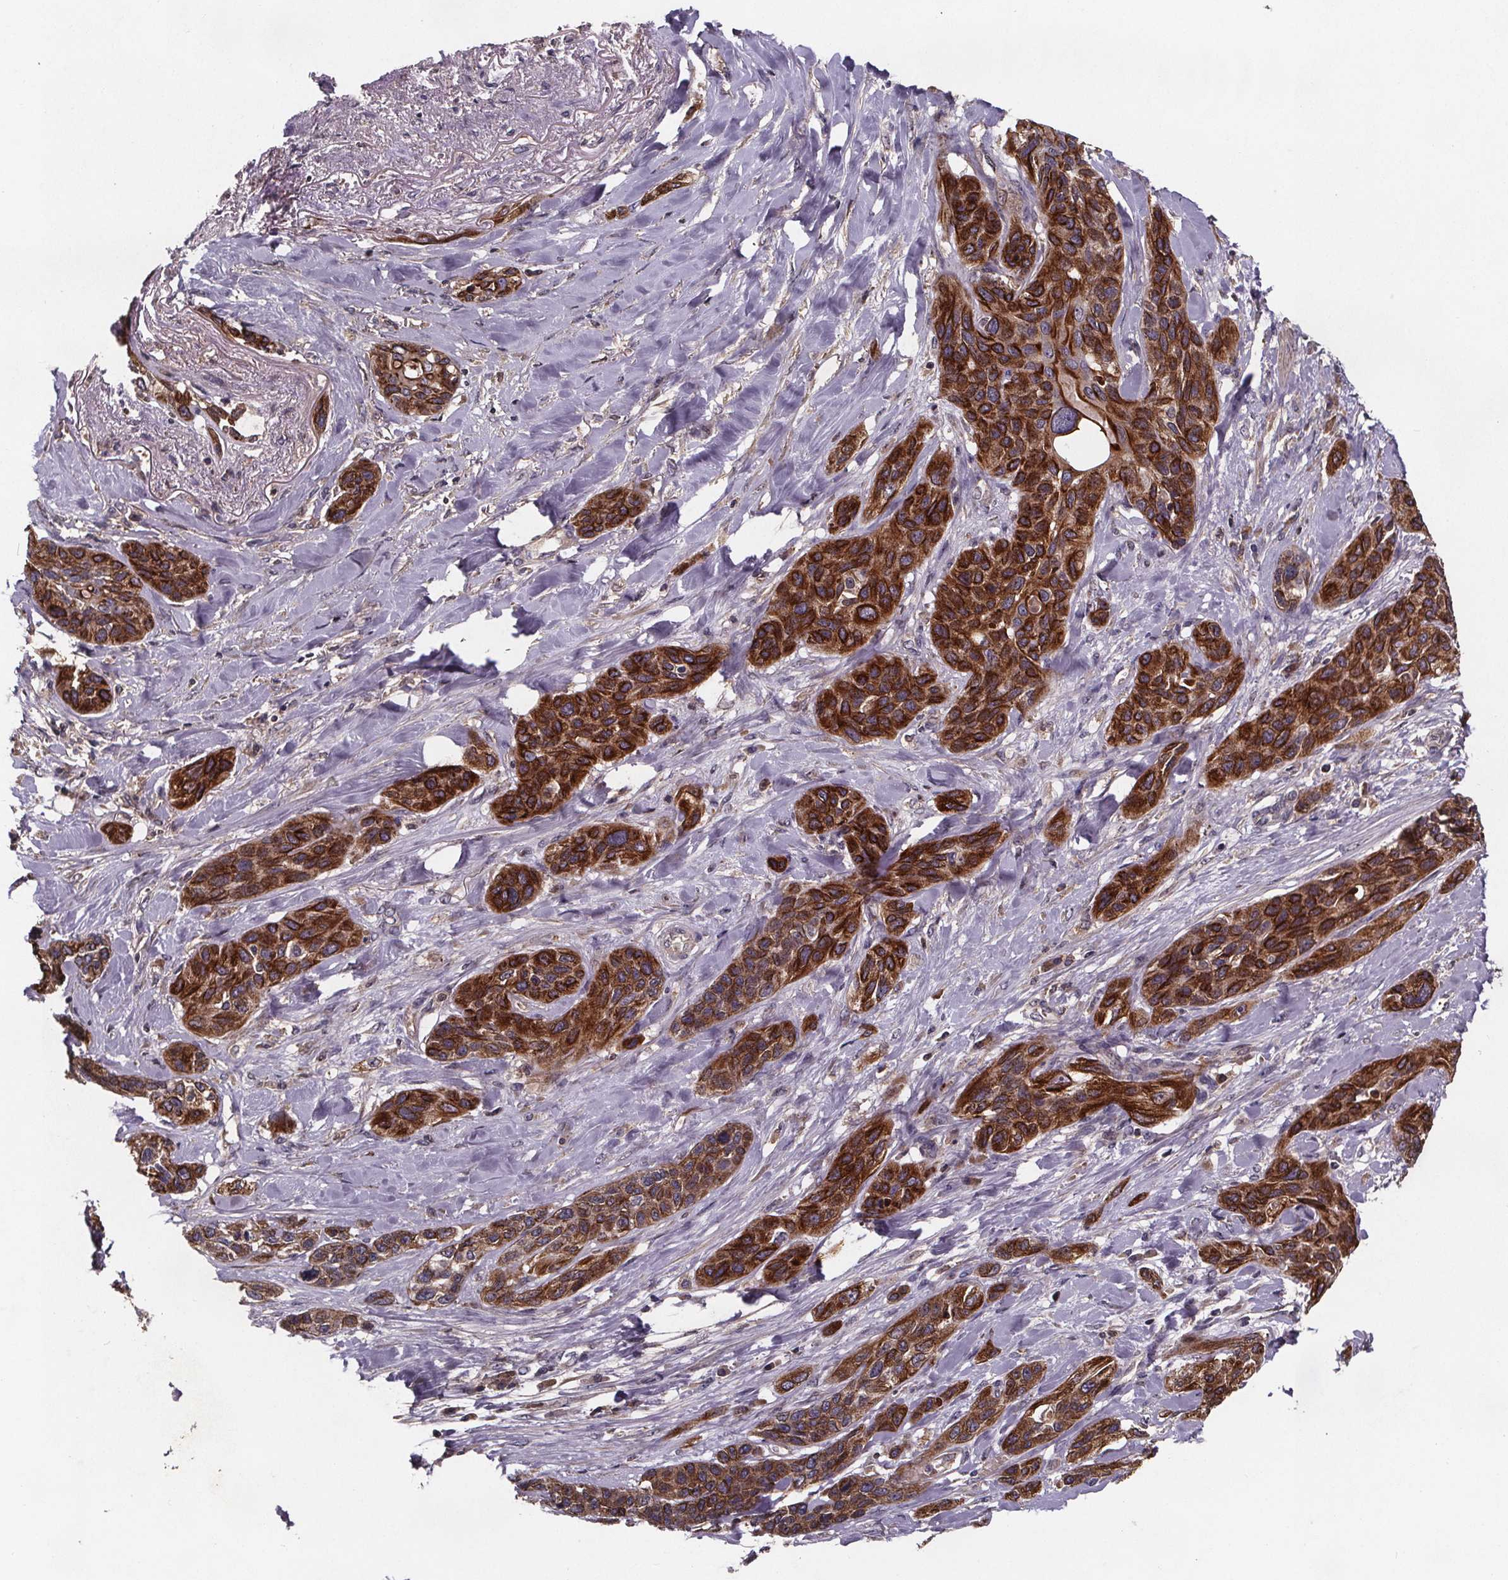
{"staining": {"intensity": "strong", "quantity": ">75%", "location": "cytoplasmic/membranous"}, "tissue": "lung cancer", "cell_type": "Tumor cells", "image_type": "cancer", "snomed": [{"axis": "morphology", "description": "Squamous cell carcinoma, NOS"}, {"axis": "topography", "description": "Lung"}], "caption": "Immunohistochemical staining of lung squamous cell carcinoma exhibits high levels of strong cytoplasmic/membranous protein staining in approximately >75% of tumor cells.", "gene": "FASTKD3", "patient": {"sex": "female", "age": 70}}